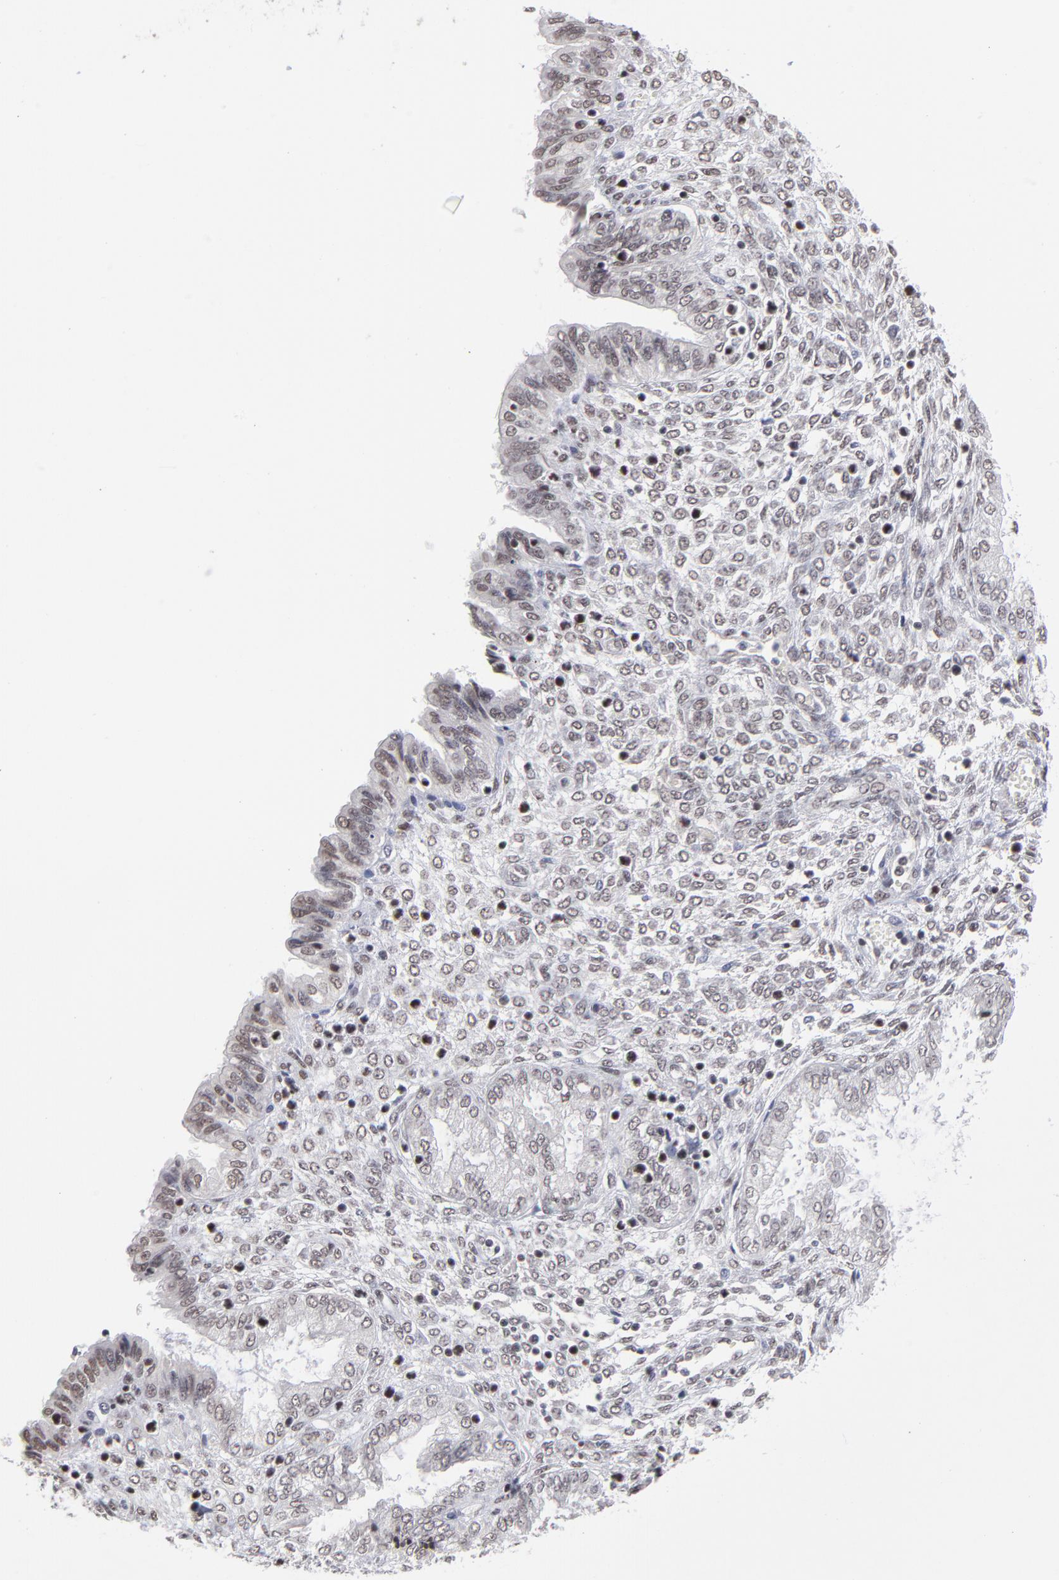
{"staining": {"intensity": "moderate", "quantity": "25%-75%", "location": "nuclear"}, "tissue": "endometrium", "cell_type": "Cells in endometrial stroma", "image_type": "normal", "snomed": [{"axis": "morphology", "description": "Normal tissue, NOS"}, {"axis": "topography", "description": "Endometrium"}], "caption": "Immunohistochemistry (IHC) image of unremarkable endometrium: endometrium stained using immunohistochemistry (IHC) reveals medium levels of moderate protein expression localized specifically in the nuclear of cells in endometrial stroma, appearing as a nuclear brown color.", "gene": "ZNF3", "patient": {"sex": "female", "age": 33}}